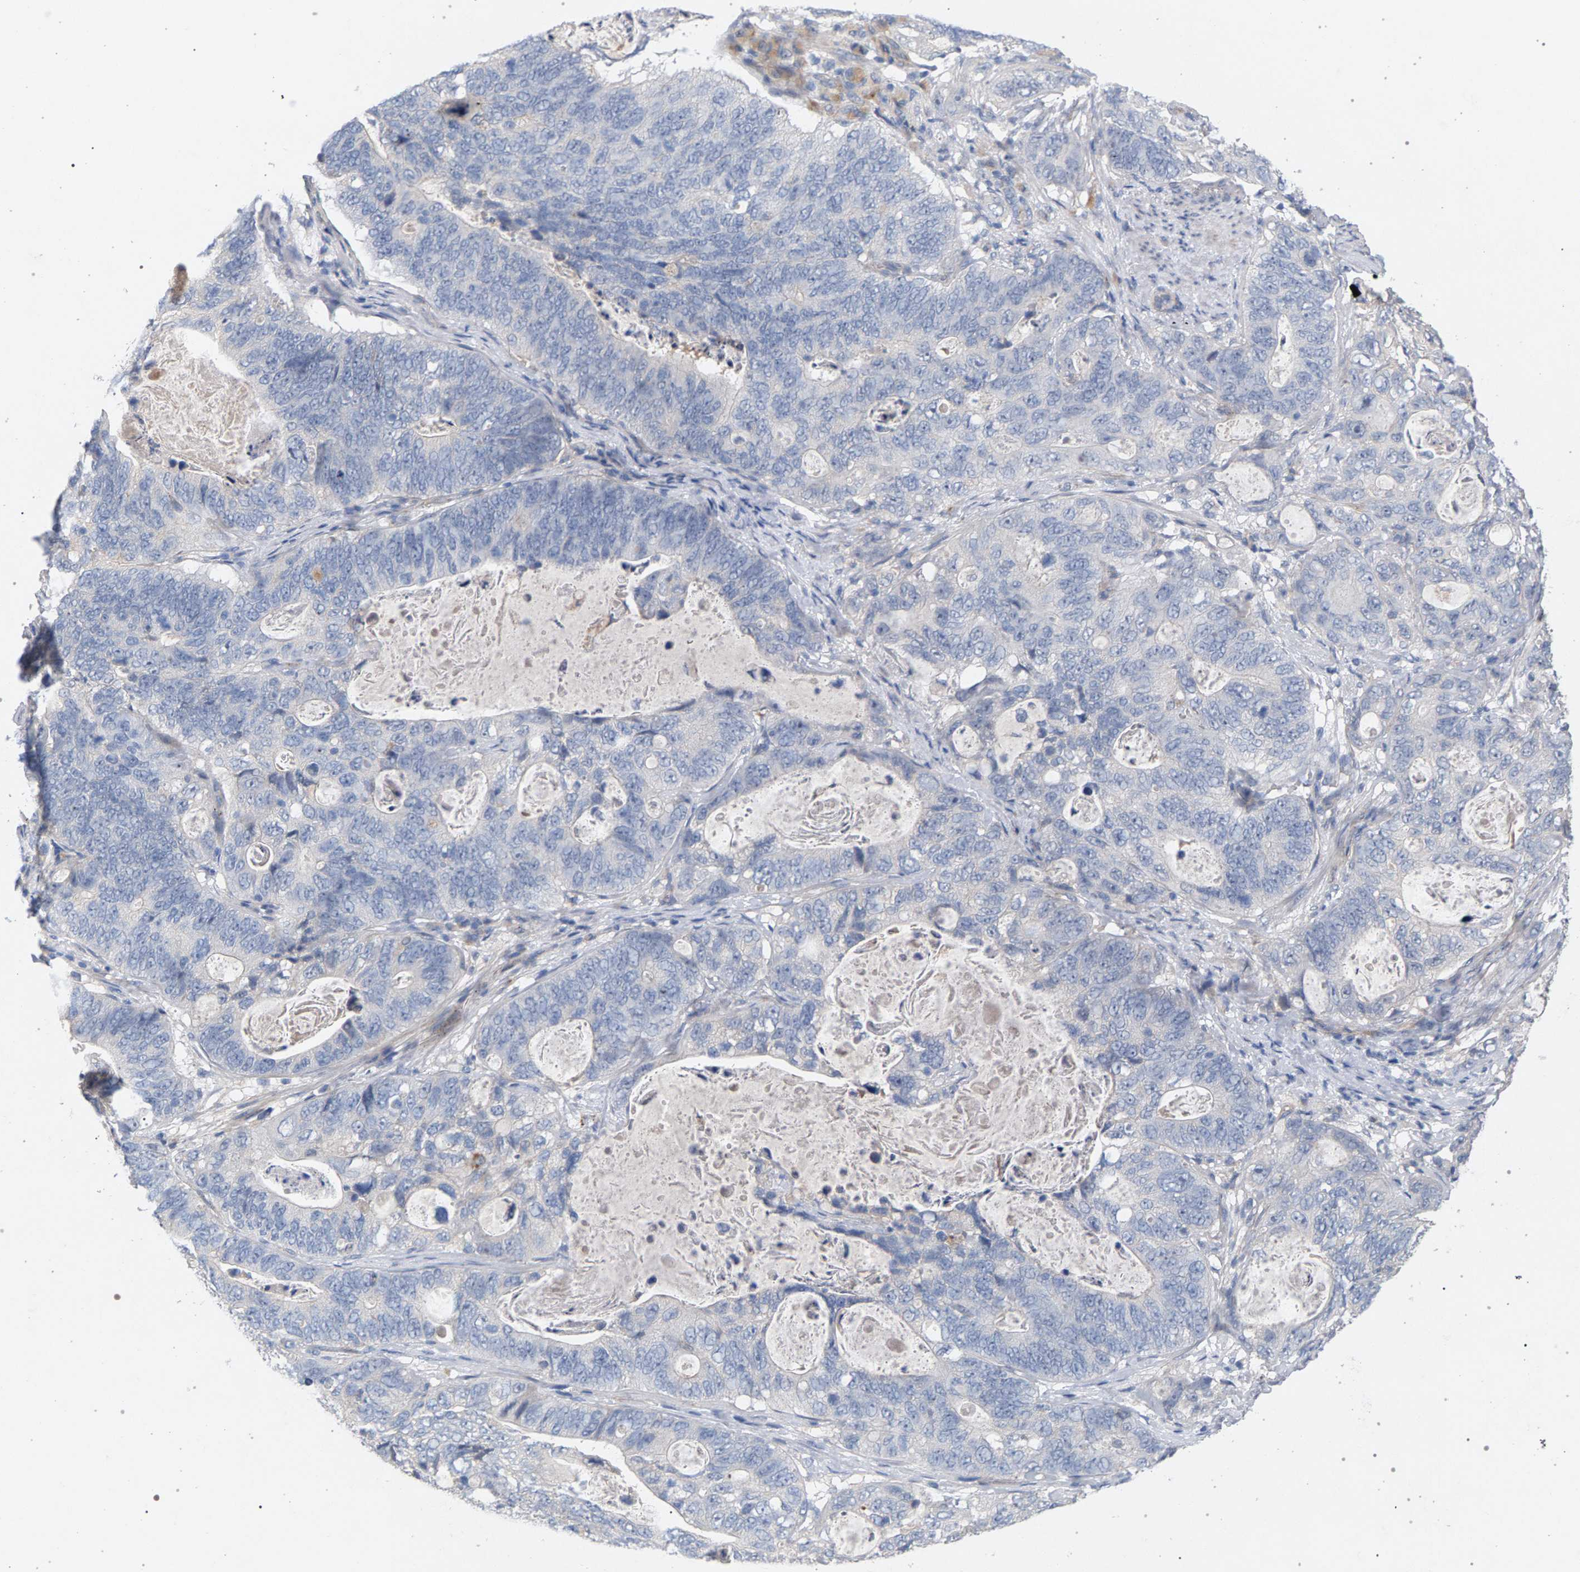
{"staining": {"intensity": "negative", "quantity": "none", "location": "none"}, "tissue": "stomach cancer", "cell_type": "Tumor cells", "image_type": "cancer", "snomed": [{"axis": "morphology", "description": "Normal tissue, NOS"}, {"axis": "morphology", "description": "Adenocarcinoma, NOS"}, {"axis": "topography", "description": "Stomach"}], "caption": "Immunohistochemical staining of human adenocarcinoma (stomach) exhibits no significant positivity in tumor cells.", "gene": "MAMDC2", "patient": {"sex": "female", "age": 89}}